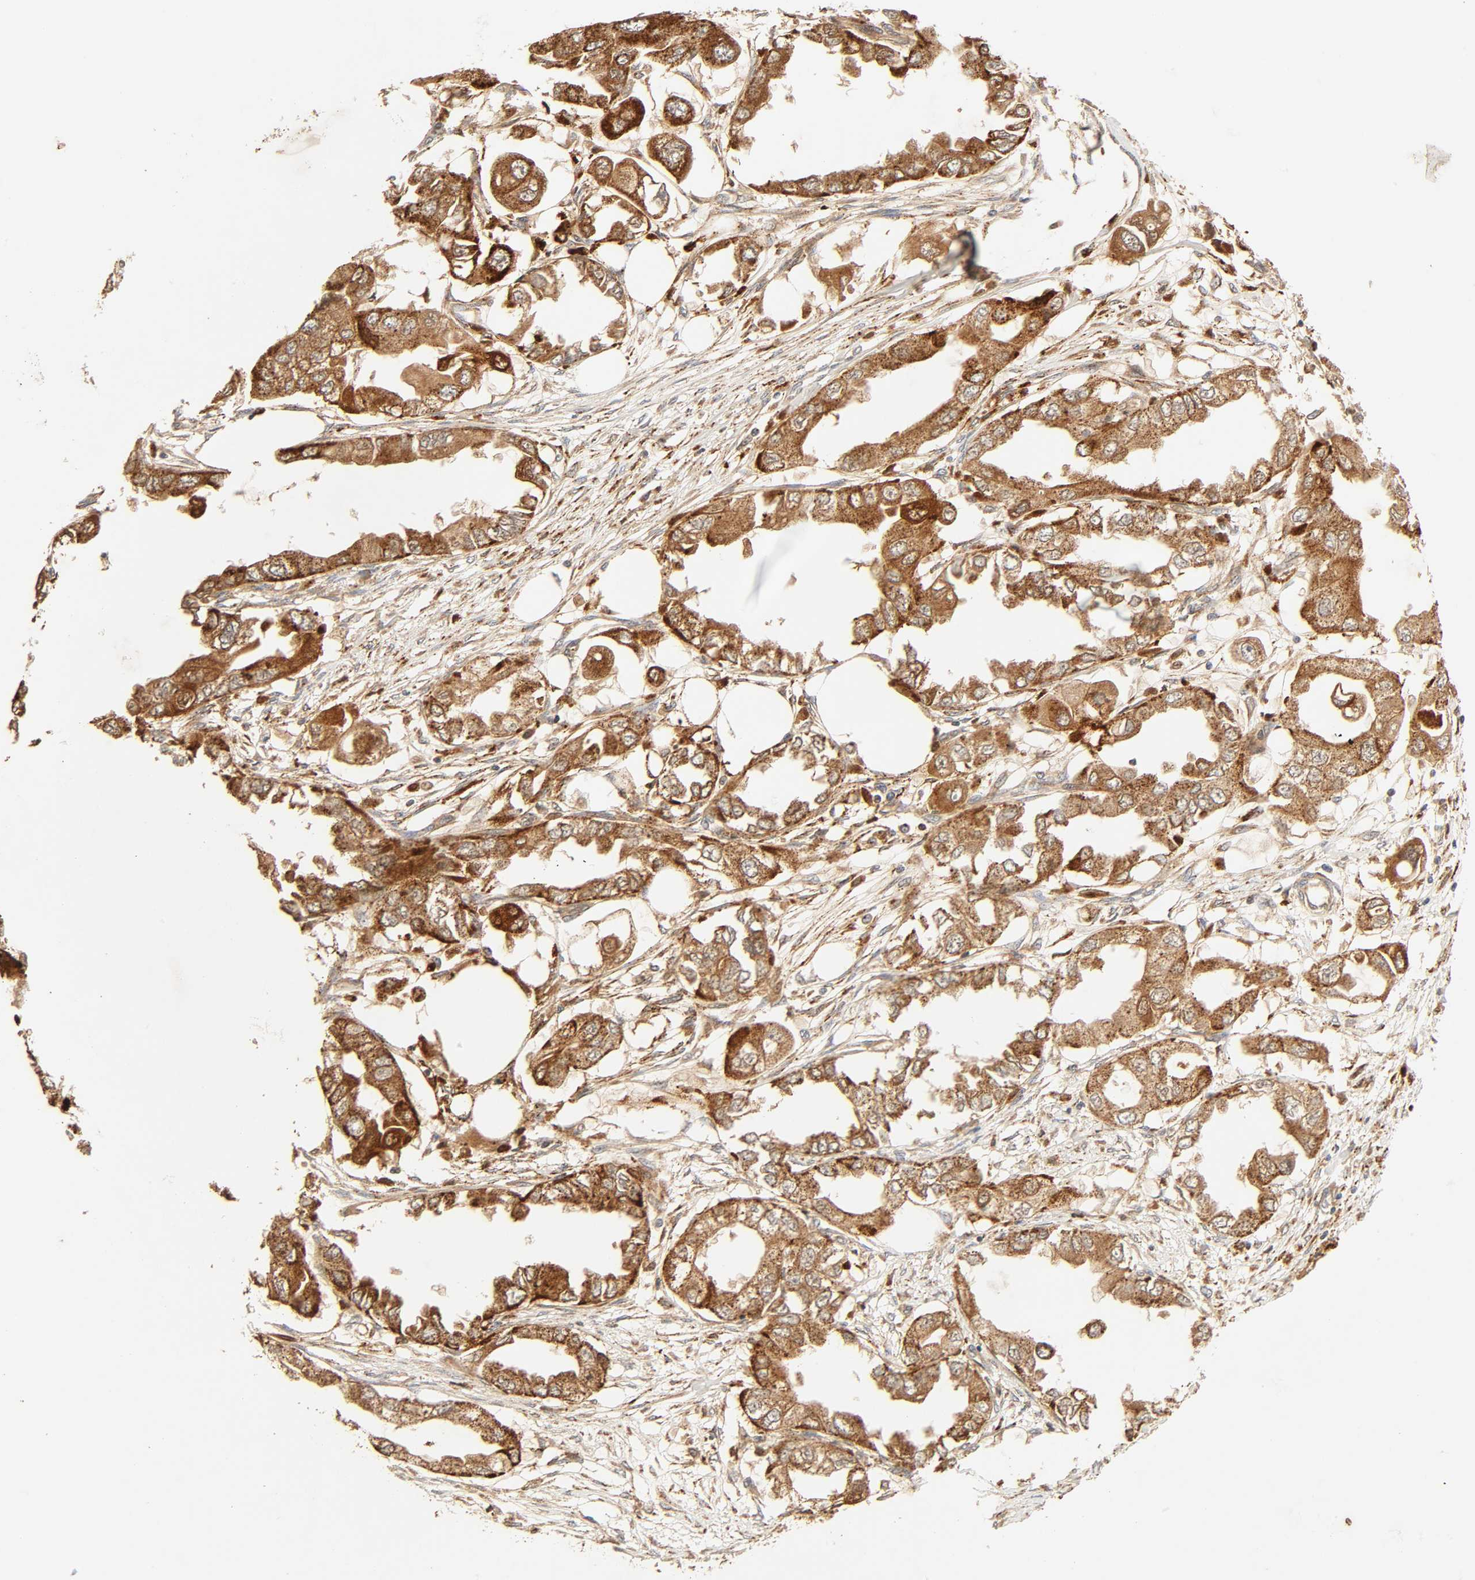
{"staining": {"intensity": "strong", "quantity": ">75%", "location": "cytoplasmic/membranous"}, "tissue": "endometrial cancer", "cell_type": "Tumor cells", "image_type": "cancer", "snomed": [{"axis": "morphology", "description": "Adenocarcinoma, NOS"}, {"axis": "topography", "description": "Endometrium"}], "caption": "A high amount of strong cytoplasmic/membranous staining is seen in approximately >75% of tumor cells in endometrial cancer tissue. The staining was performed using DAB (3,3'-diaminobenzidine) to visualize the protein expression in brown, while the nuclei were stained in blue with hematoxylin (Magnification: 20x).", "gene": "MAPK6", "patient": {"sex": "female", "age": 67}}